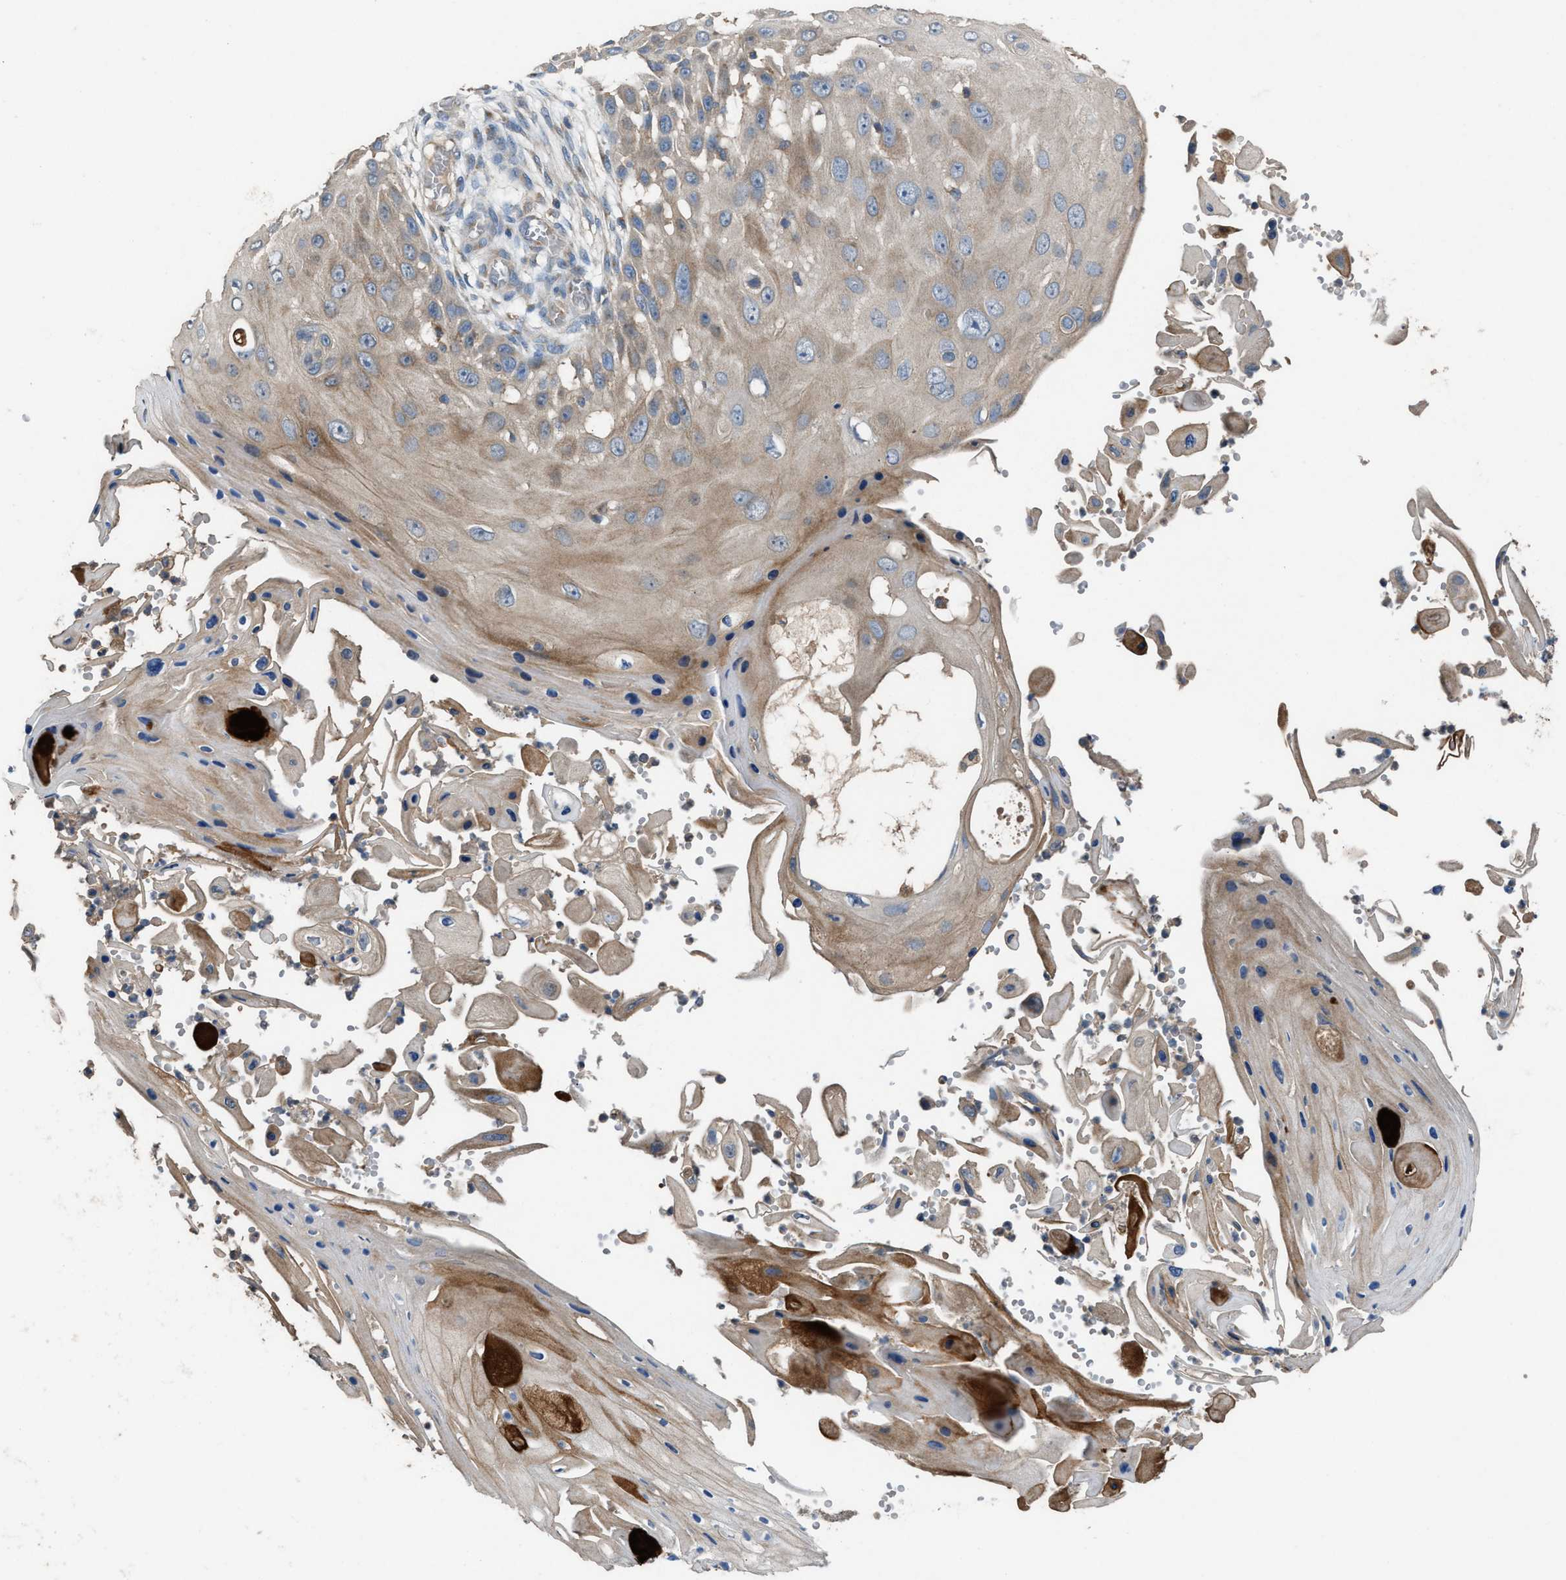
{"staining": {"intensity": "weak", "quantity": "25%-75%", "location": "cytoplasmic/membranous"}, "tissue": "skin cancer", "cell_type": "Tumor cells", "image_type": "cancer", "snomed": [{"axis": "morphology", "description": "Squamous cell carcinoma, NOS"}, {"axis": "topography", "description": "Skin"}], "caption": "Immunohistochemistry histopathology image of neoplastic tissue: human skin cancer (squamous cell carcinoma) stained using immunohistochemistry shows low levels of weak protein expression localized specifically in the cytoplasmic/membranous of tumor cells, appearing as a cytoplasmic/membranous brown color.", "gene": "TPK1", "patient": {"sex": "female", "age": 44}}